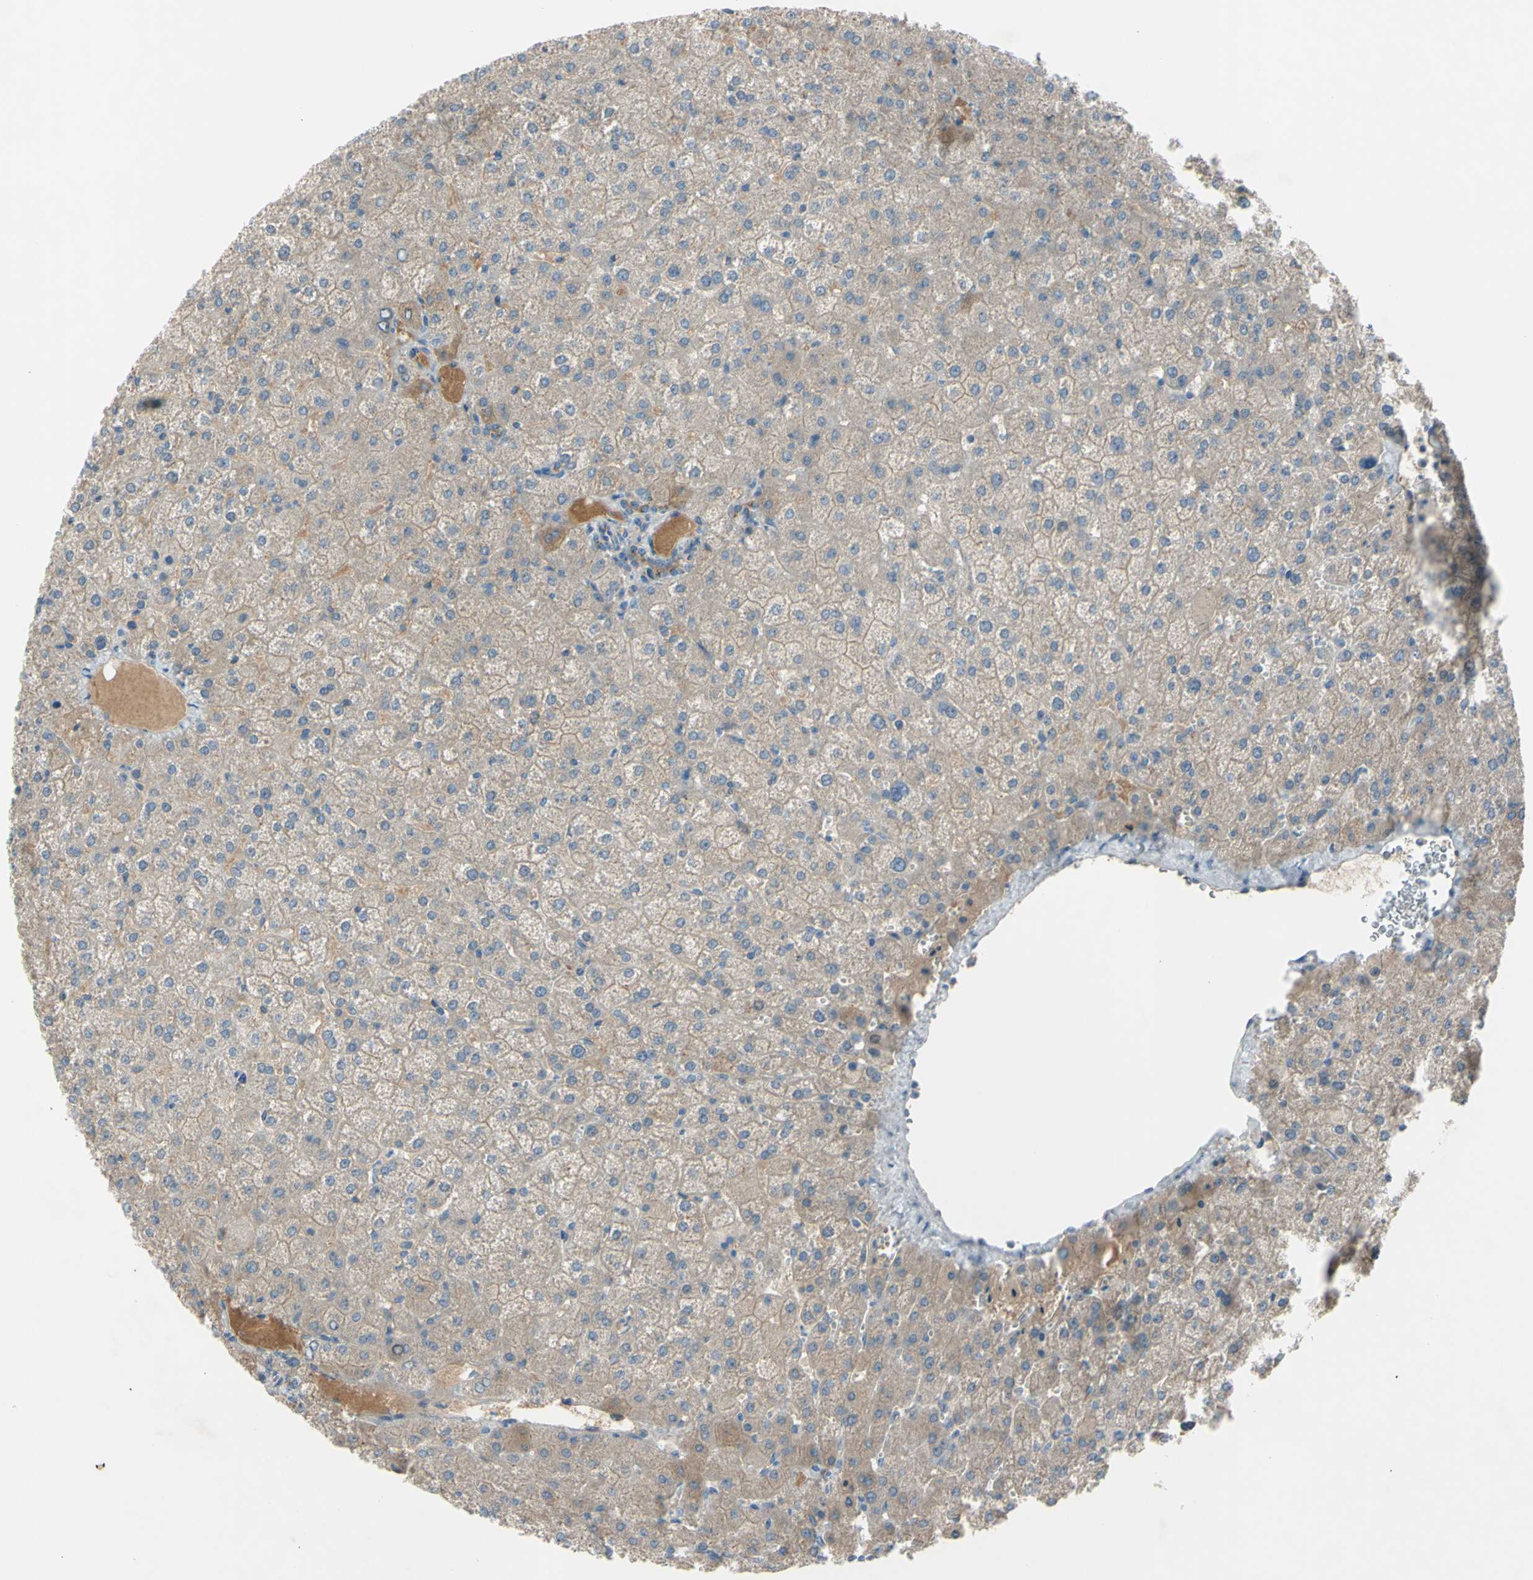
{"staining": {"intensity": "moderate", "quantity": ">75%", "location": "cytoplasmic/membranous"}, "tissue": "liver", "cell_type": "Cholangiocytes", "image_type": "normal", "snomed": [{"axis": "morphology", "description": "Normal tissue, NOS"}, {"axis": "topography", "description": "Liver"}], "caption": "The immunohistochemical stain labels moderate cytoplasmic/membranous positivity in cholangiocytes of normal liver. The staining was performed using DAB (3,3'-diaminobenzidine), with brown indicating positive protein expression. Nuclei are stained blue with hematoxylin.", "gene": "ATRN", "patient": {"sex": "female", "age": 32}}